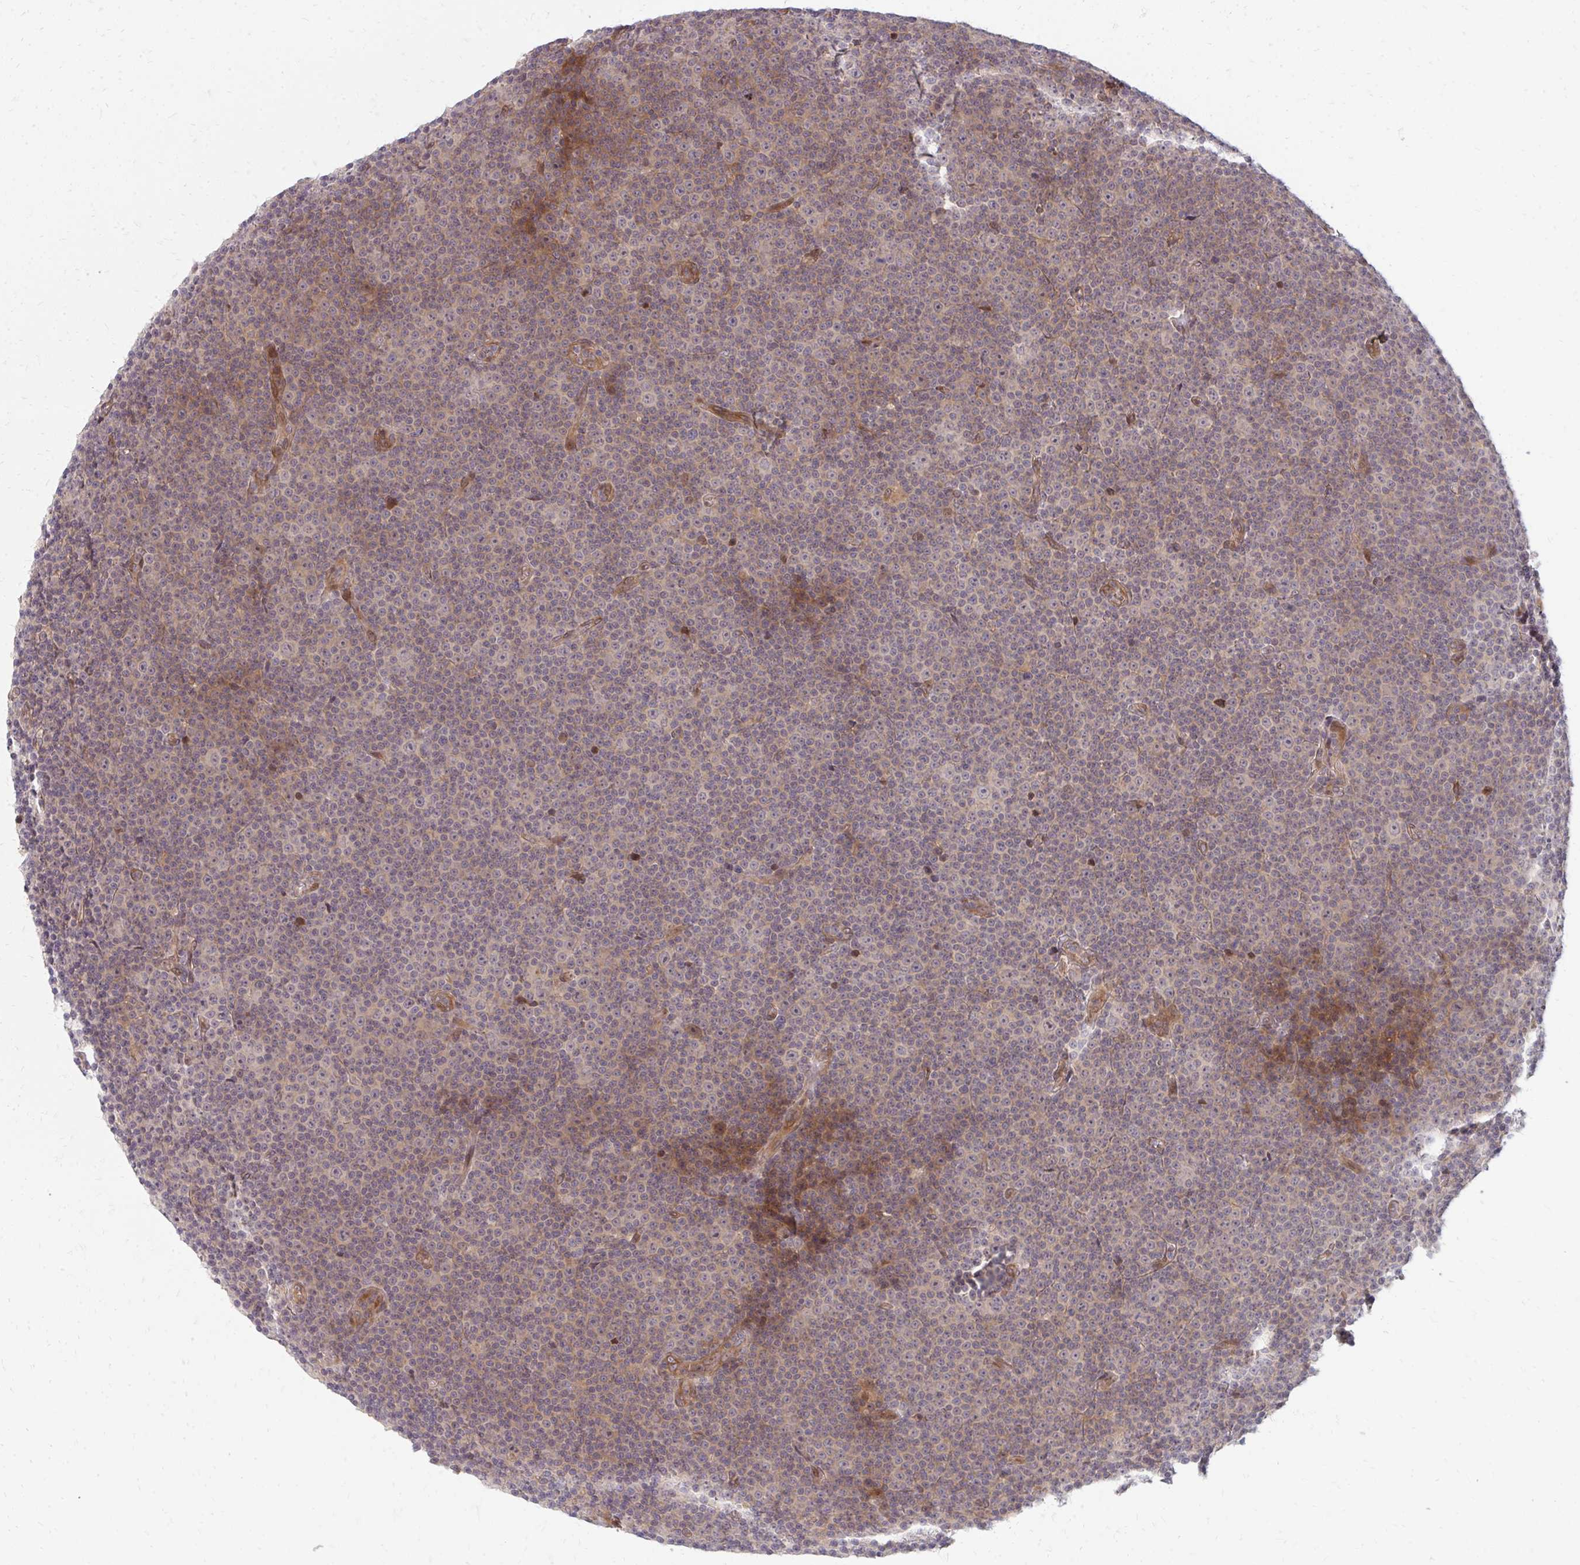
{"staining": {"intensity": "negative", "quantity": "none", "location": "none"}, "tissue": "lymphoma", "cell_type": "Tumor cells", "image_type": "cancer", "snomed": [{"axis": "morphology", "description": "Malignant lymphoma, non-Hodgkin's type, Low grade"}, {"axis": "topography", "description": "Lymph node"}], "caption": "Lymphoma was stained to show a protein in brown. There is no significant staining in tumor cells.", "gene": "ZNF285", "patient": {"sex": "female", "age": 67}}